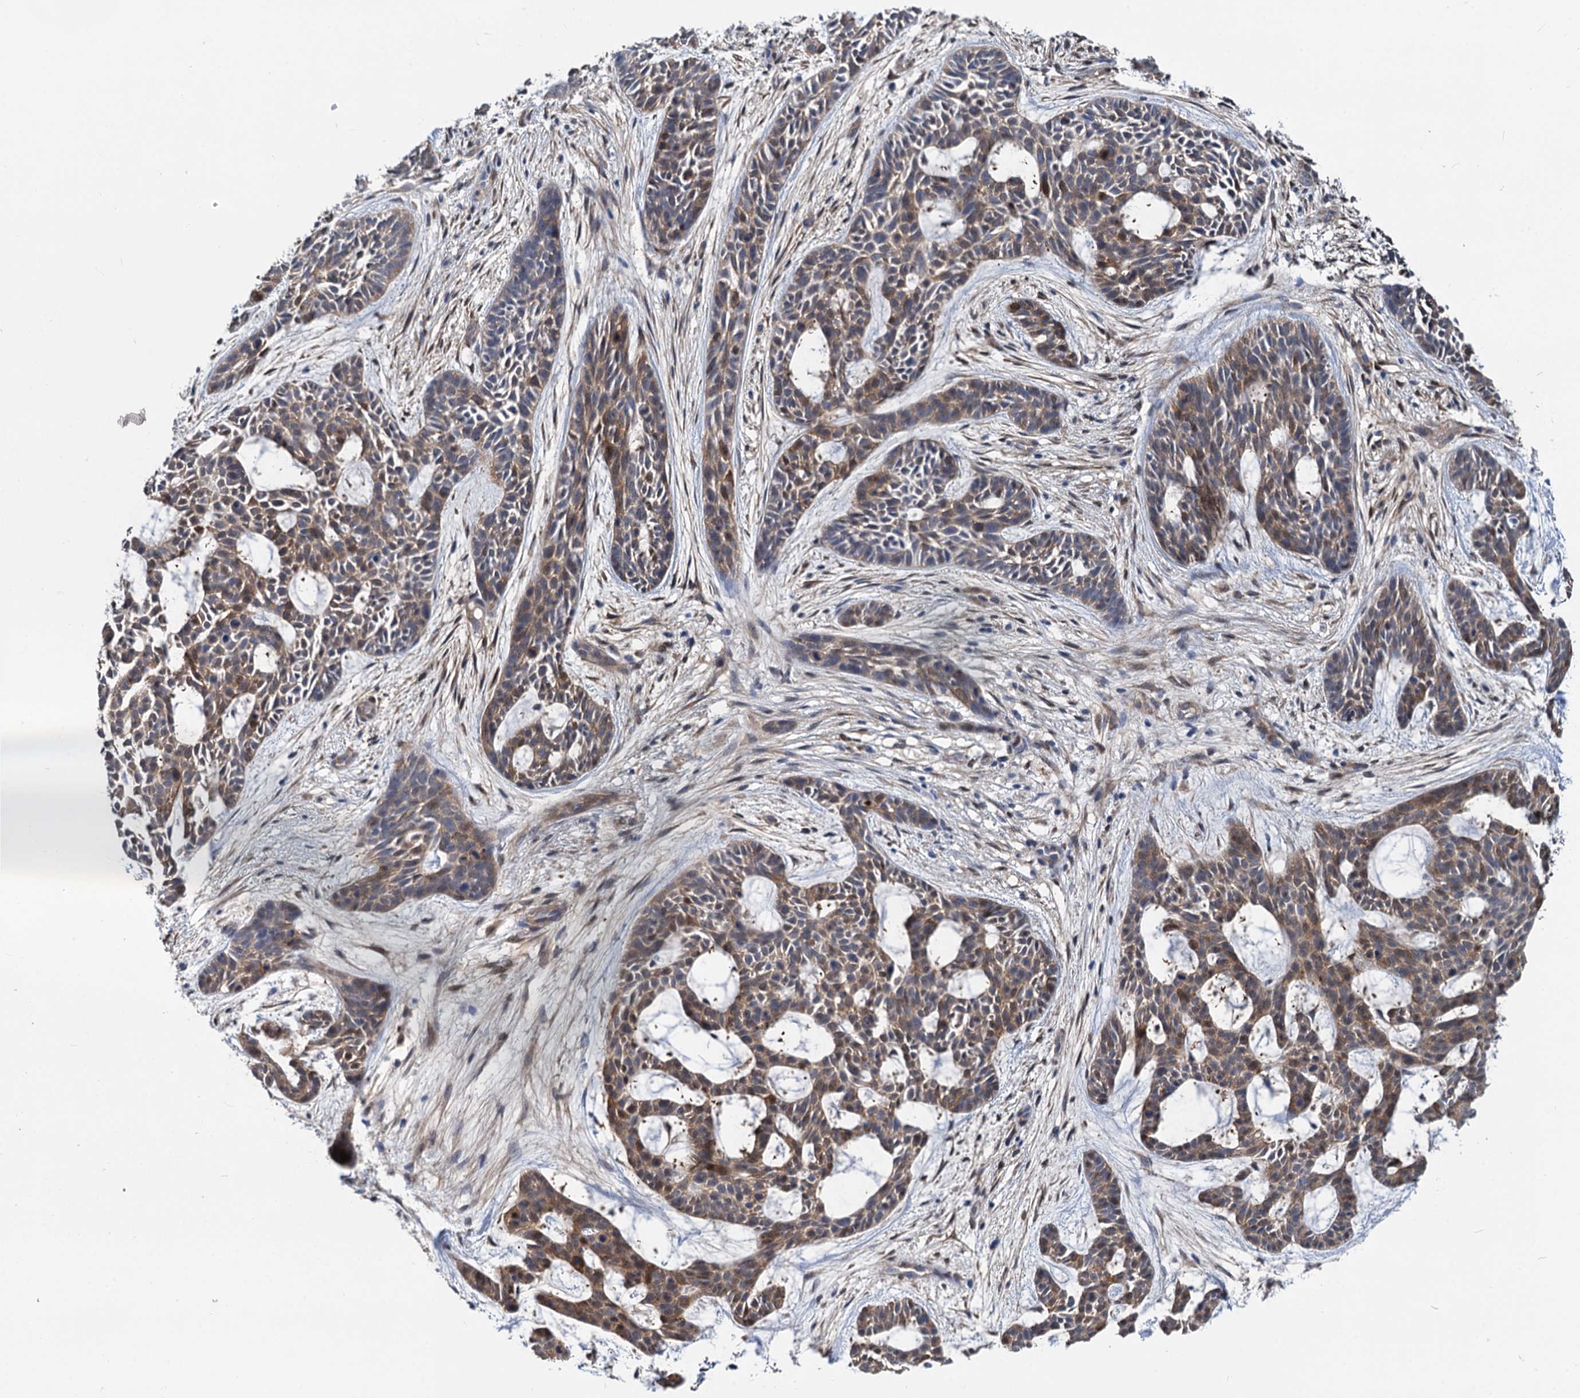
{"staining": {"intensity": "moderate", "quantity": "25%-75%", "location": "cytoplasmic/membranous"}, "tissue": "skin cancer", "cell_type": "Tumor cells", "image_type": "cancer", "snomed": [{"axis": "morphology", "description": "Basal cell carcinoma"}, {"axis": "topography", "description": "Skin"}], "caption": "IHC image of basal cell carcinoma (skin) stained for a protein (brown), which displays medium levels of moderate cytoplasmic/membranous staining in approximately 25%-75% of tumor cells.", "gene": "GSTM3", "patient": {"sex": "male", "age": 89}}